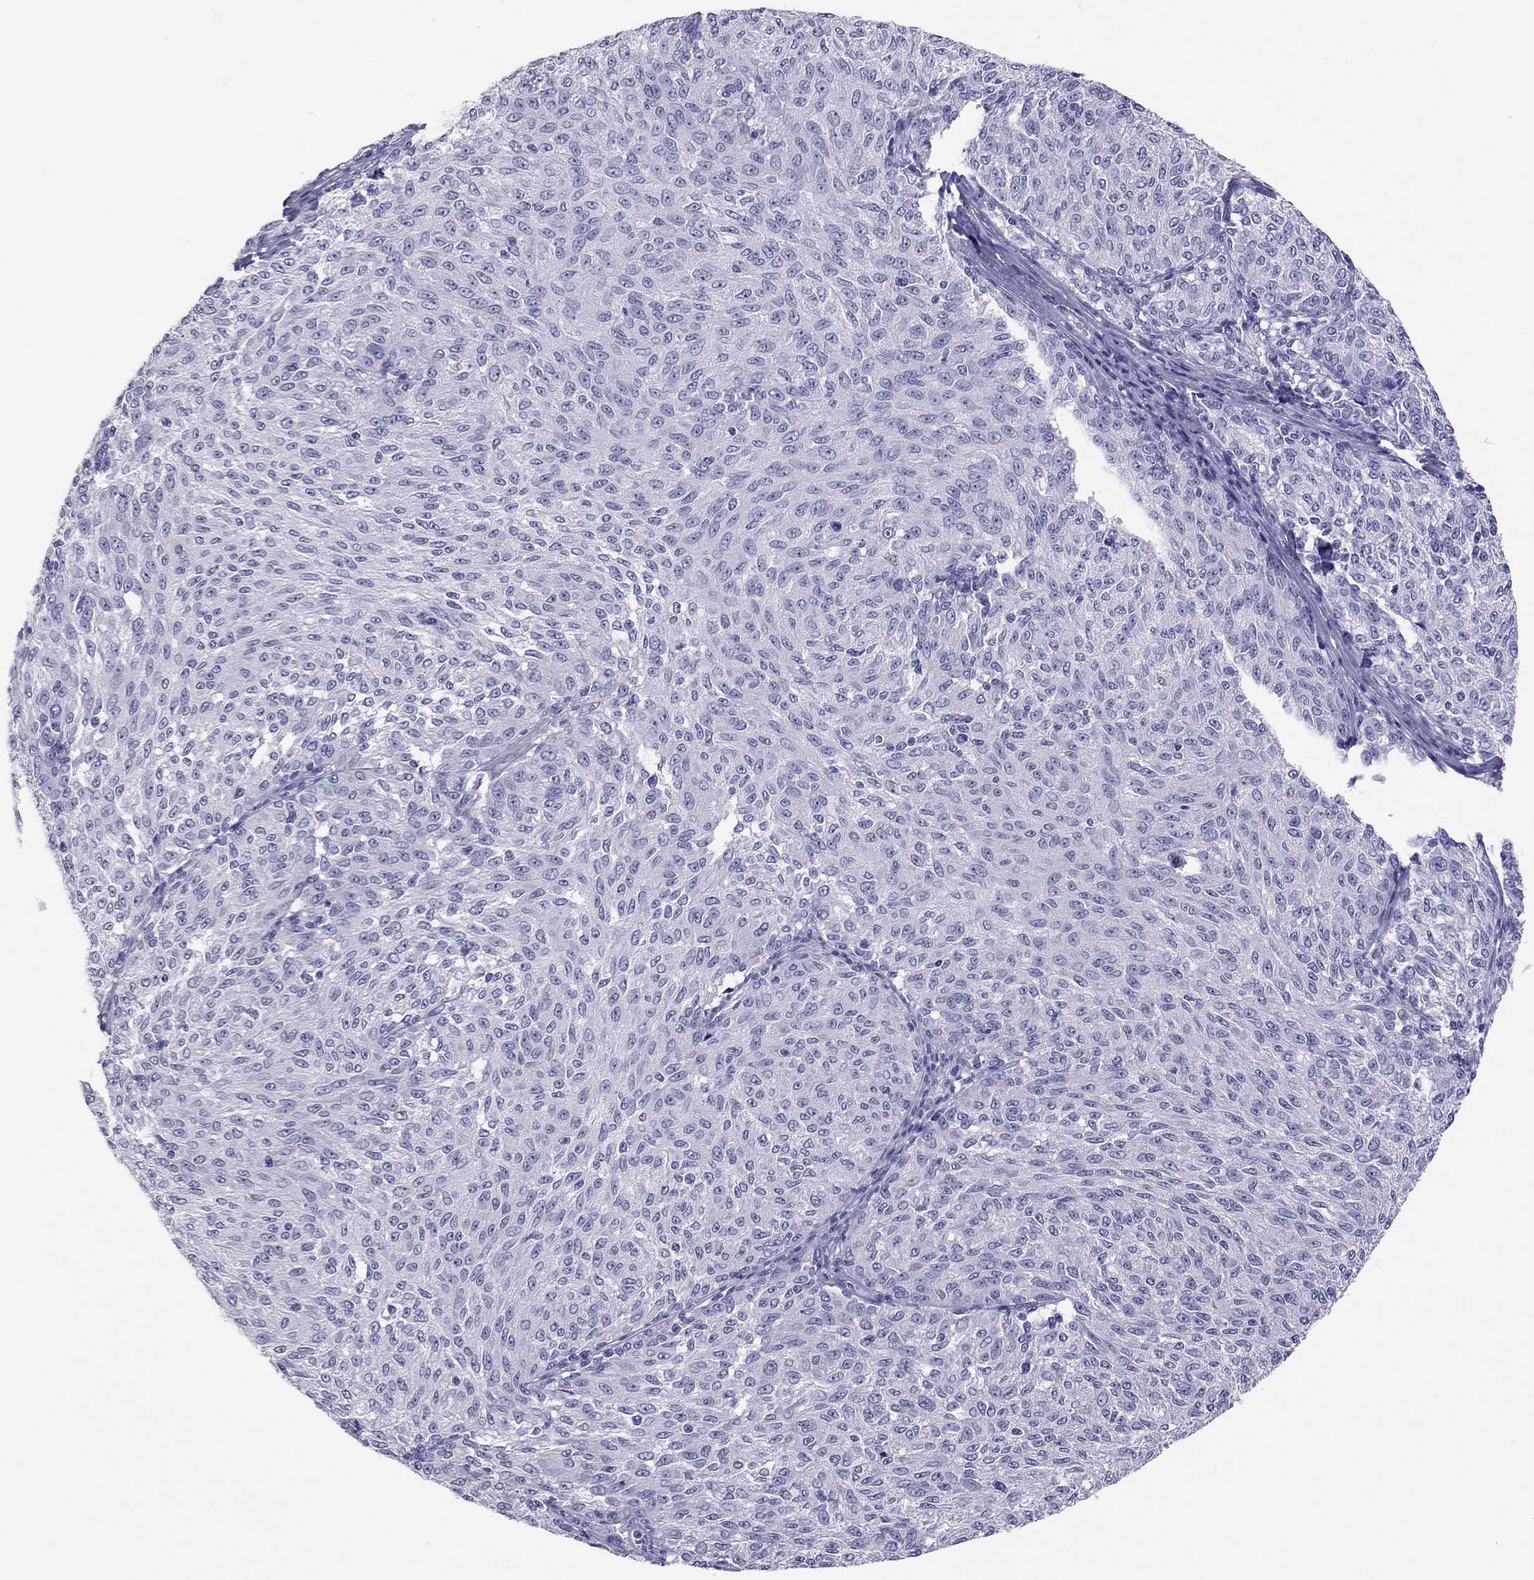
{"staining": {"intensity": "negative", "quantity": "none", "location": "none"}, "tissue": "melanoma", "cell_type": "Tumor cells", "image_type": "cancer", "snomed": [{"axis": "morphology", "description": "Malignant melanoma, NOS"}, {"axis": "topography", "description": "Skin"}], "caption": "The photomicrograph demonstrates no staining of tumor cells in melanoma. (DAB IHC, high magnification).", "gene": "PSMB11", "patient": {"sex": "female", "age": 72}}